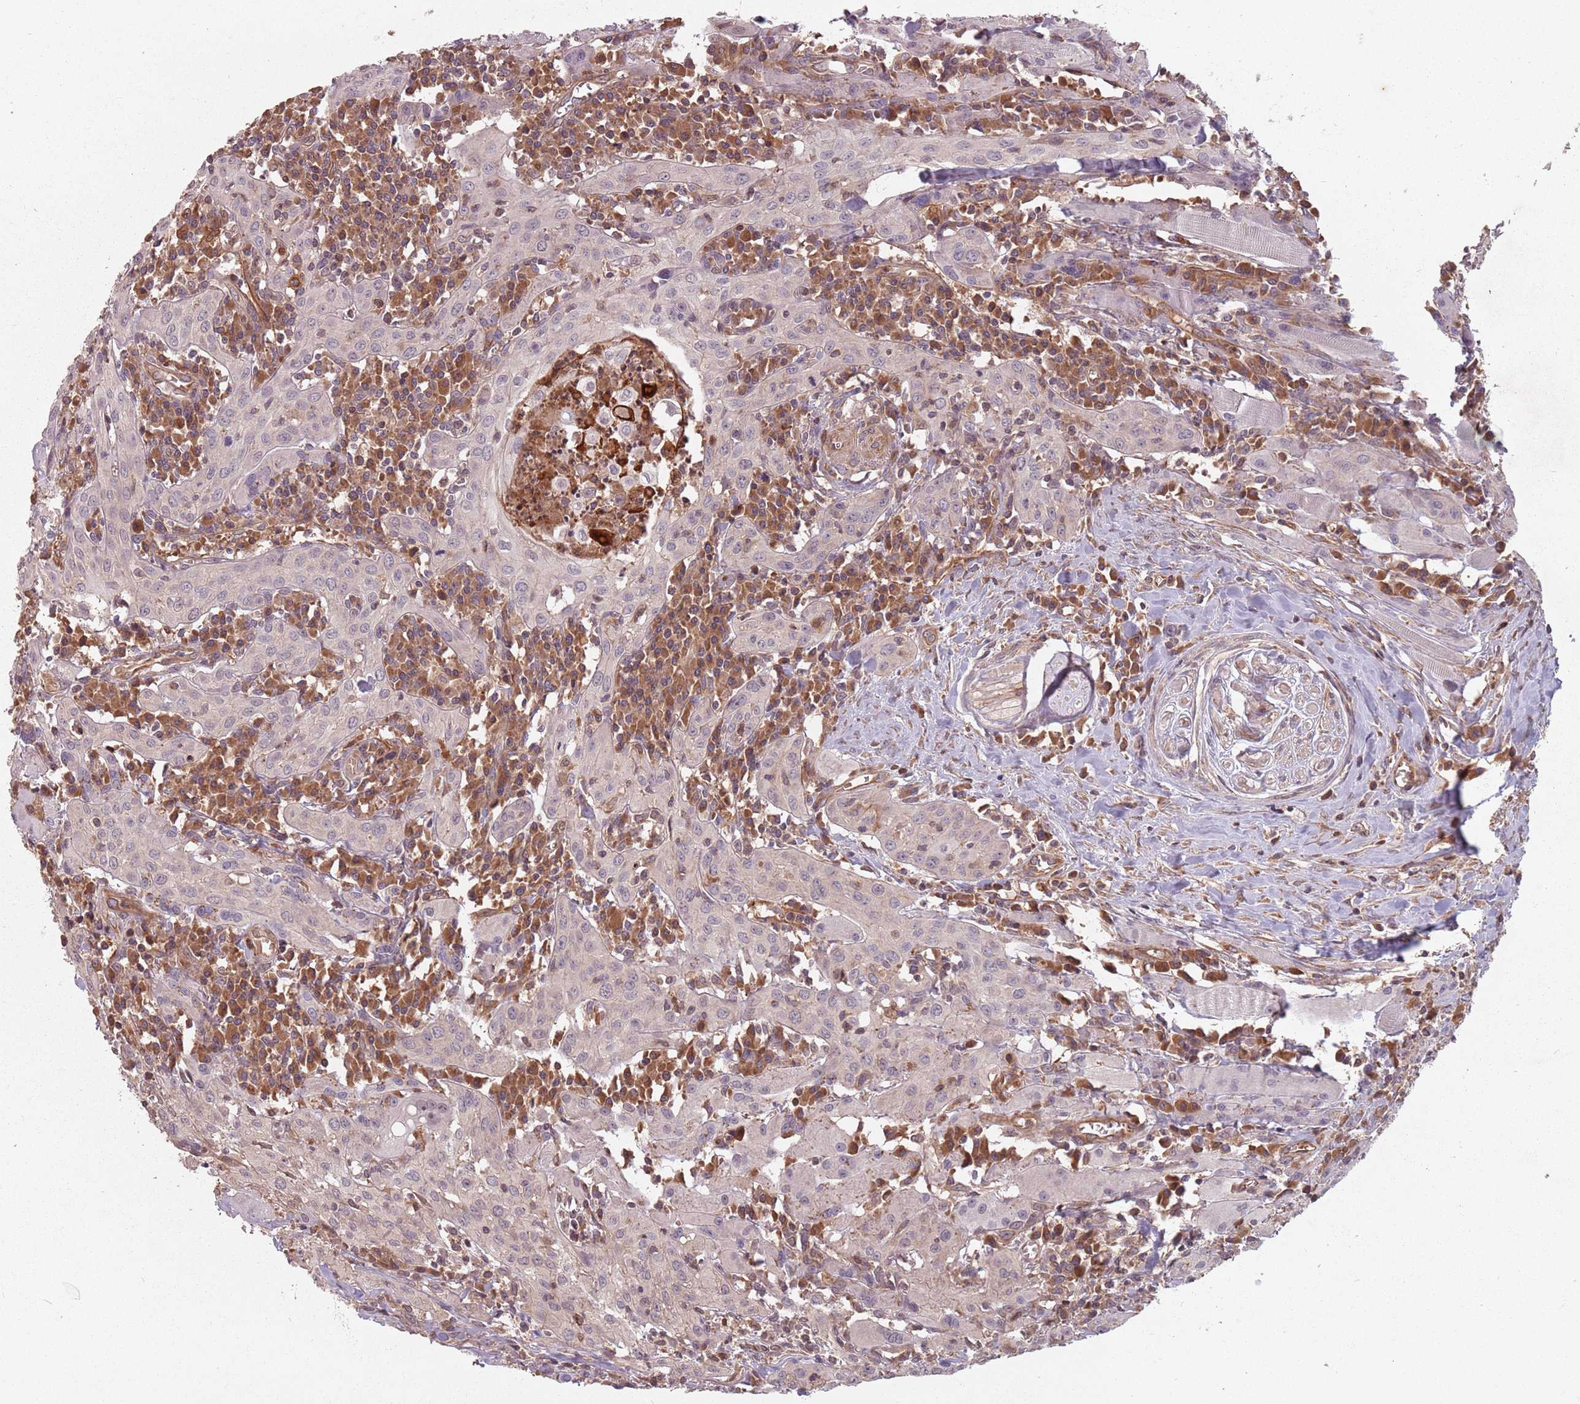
{"staining": {"intensity": "negative", "quantity": "none", "location": "none"}, "tissue": "head and neck cancer", "cell_type": "Tumor cells", "image_type": "cancer", "snomed": [{"axis": "morphology", "description": "Squamous cell carcinoma, NOS"}, {"axis": "topography", "description": "Oral tissue"}, {"axis": "topography", "description": "Head-Neck"}], "caption": "This is an immunohistochemistry micrograph of human head and neck cancer. There is no staining in tumor cells.", "gene": "GPR180", "patient": {"sex": "female", "age": 70}}